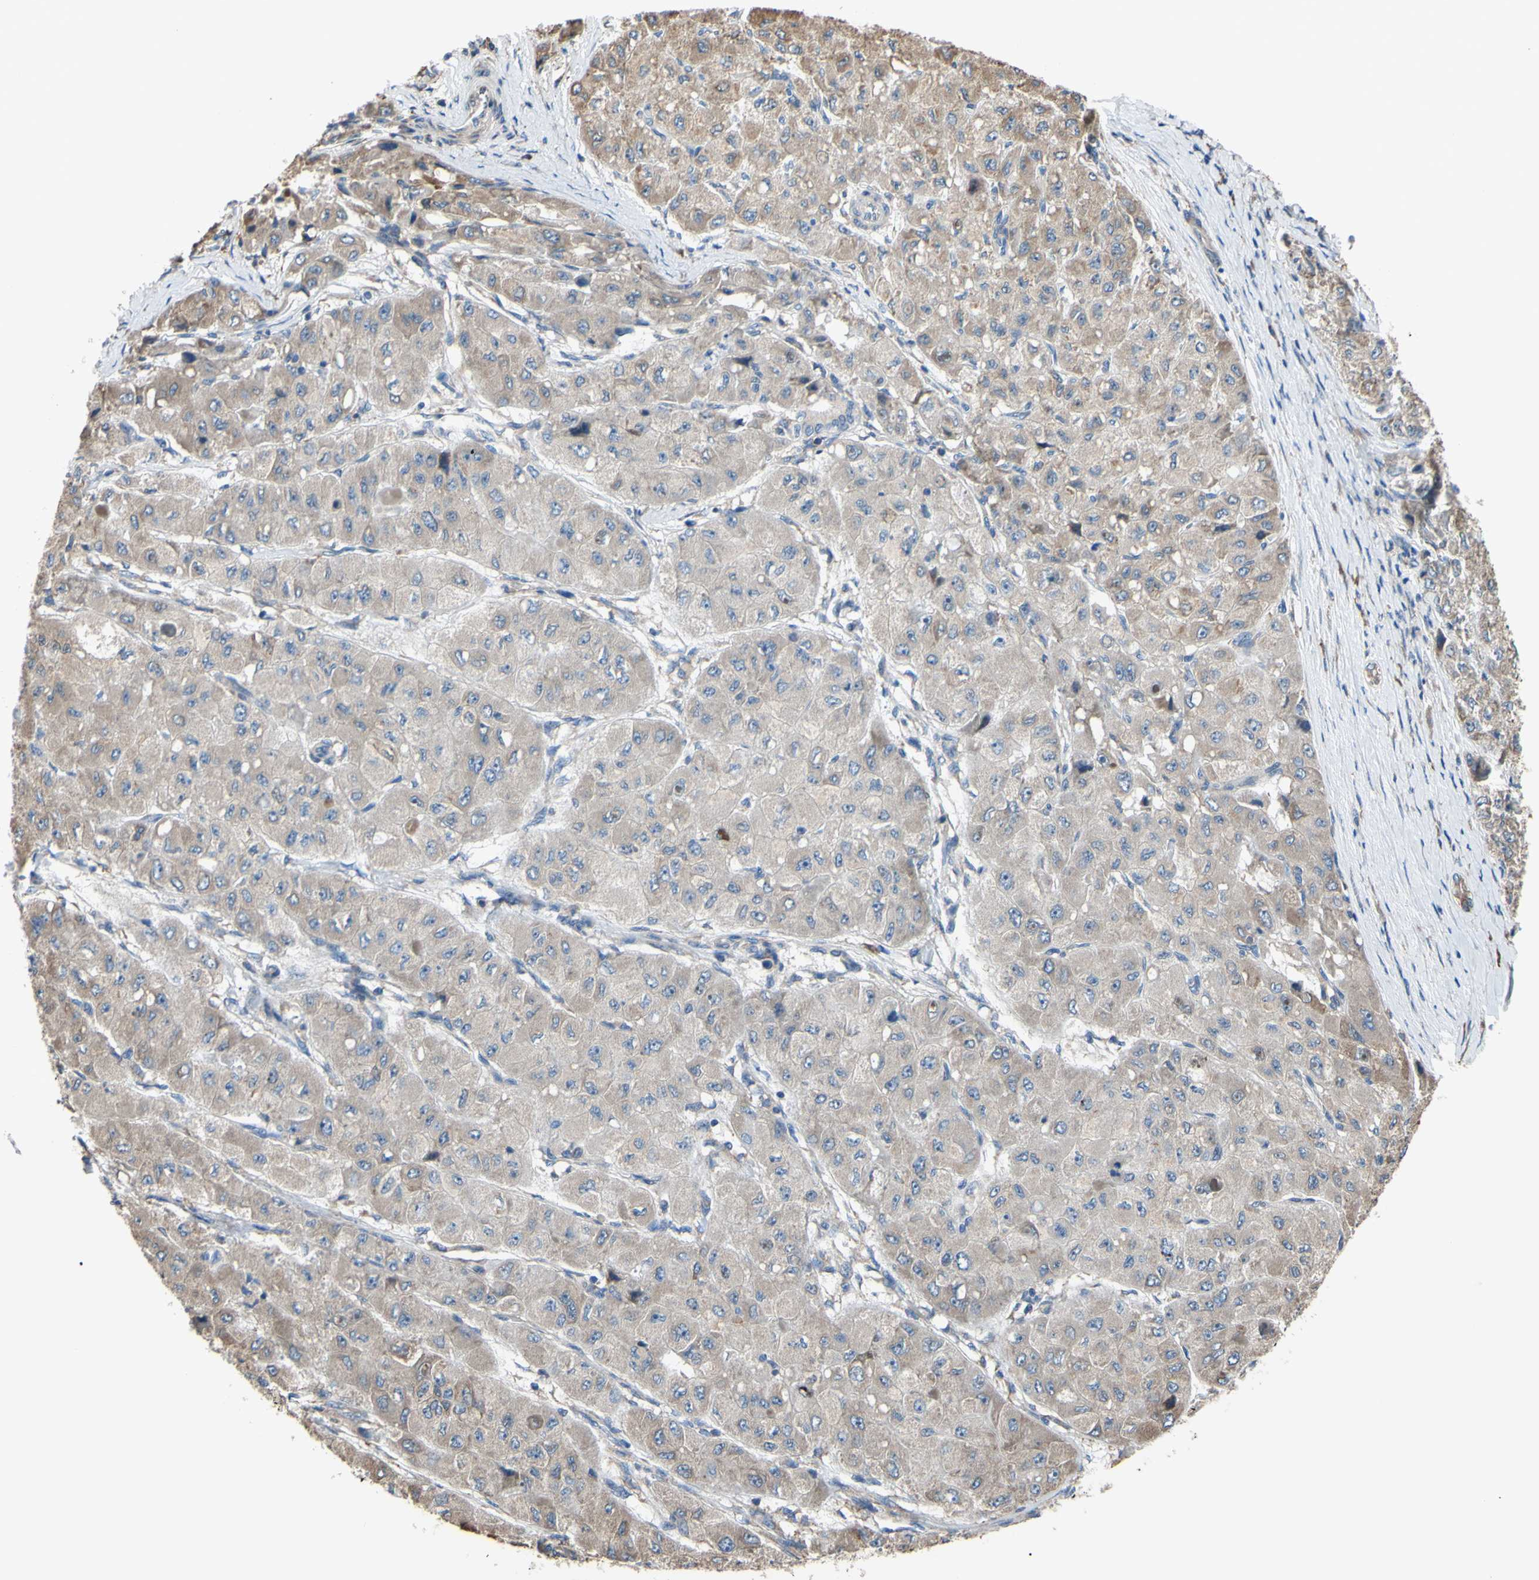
{"staining": {"intensity": "moderate", "quantity": ">75%", "location": "cytoplasmic/membranous"}, "tissue": "liver cancer", "cell_type": "Tumor cells", "image_type": "cancer", "snomed": [{"axis": "morphology", "description": "Carcinoma, Hepatocellular, NOS"}, {"axis": "topography", "description": "Liver"}], "caption": "This is a photomicrograph of immunohistochemistry staining of liver hepatocellular carcinoma, which shows moderate expression in the cytoplasmic/membranous of tumor cells.", "gene": "BMF", "patient": {"sex": "male", "age": 80}}